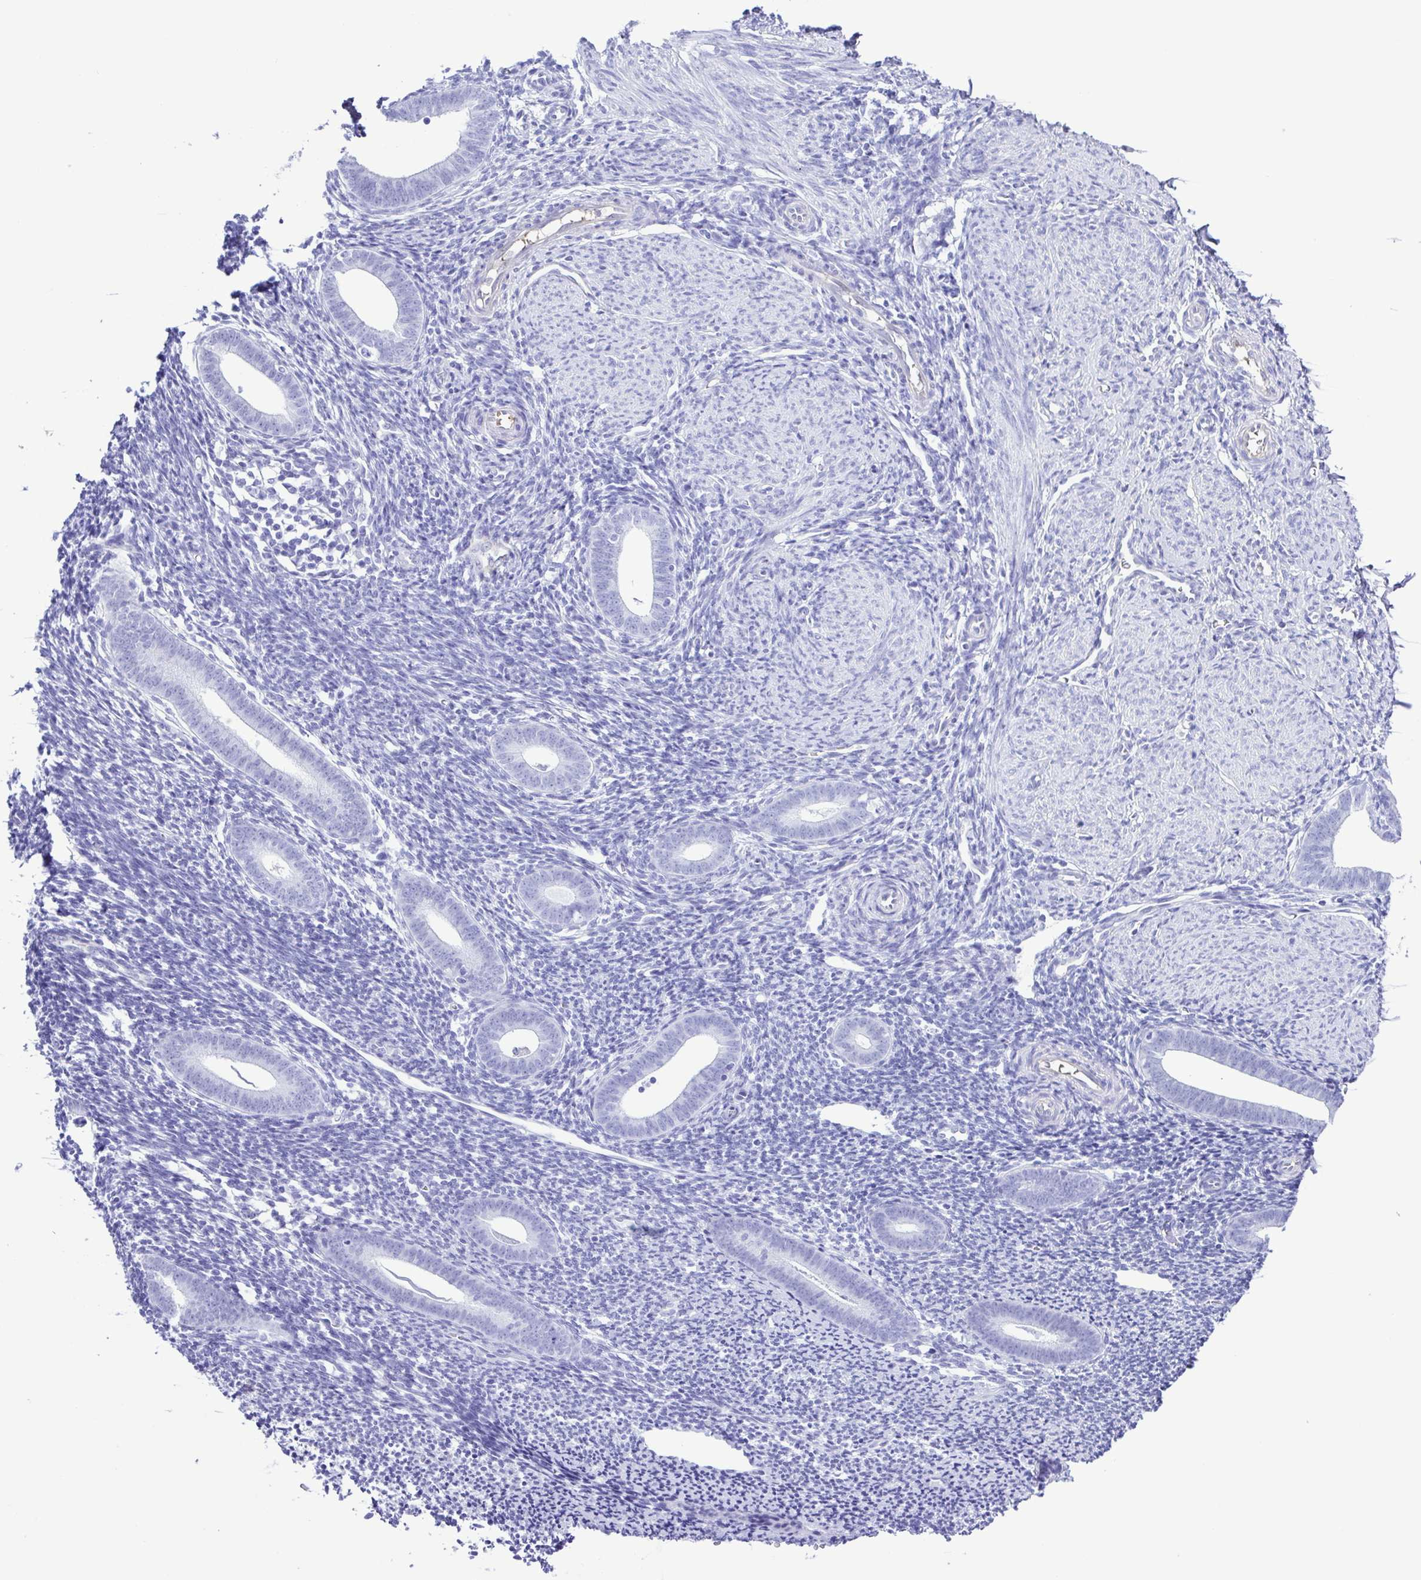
{"staining": {"intensity": "negative", "quantity": "none", "location": "none"}, "tissue": "endometrium", "cell_type": "Cells in endometrial stroma", "image_type": "normal", "snomed": [{"axis": "morphology", "description": "Normal tissue, NOS"}, {"axis": "topography", "description": "Endometrium"}], "caption": "Cells in endometrial stroma are negative for protein expression in normal human endometrium. (DAB (3,3'-diaminobenzidine) immunohistochemistry (IHC), high magnification).", "gene": "GPR17", "patient": {"sex": "female", "age": 39}}